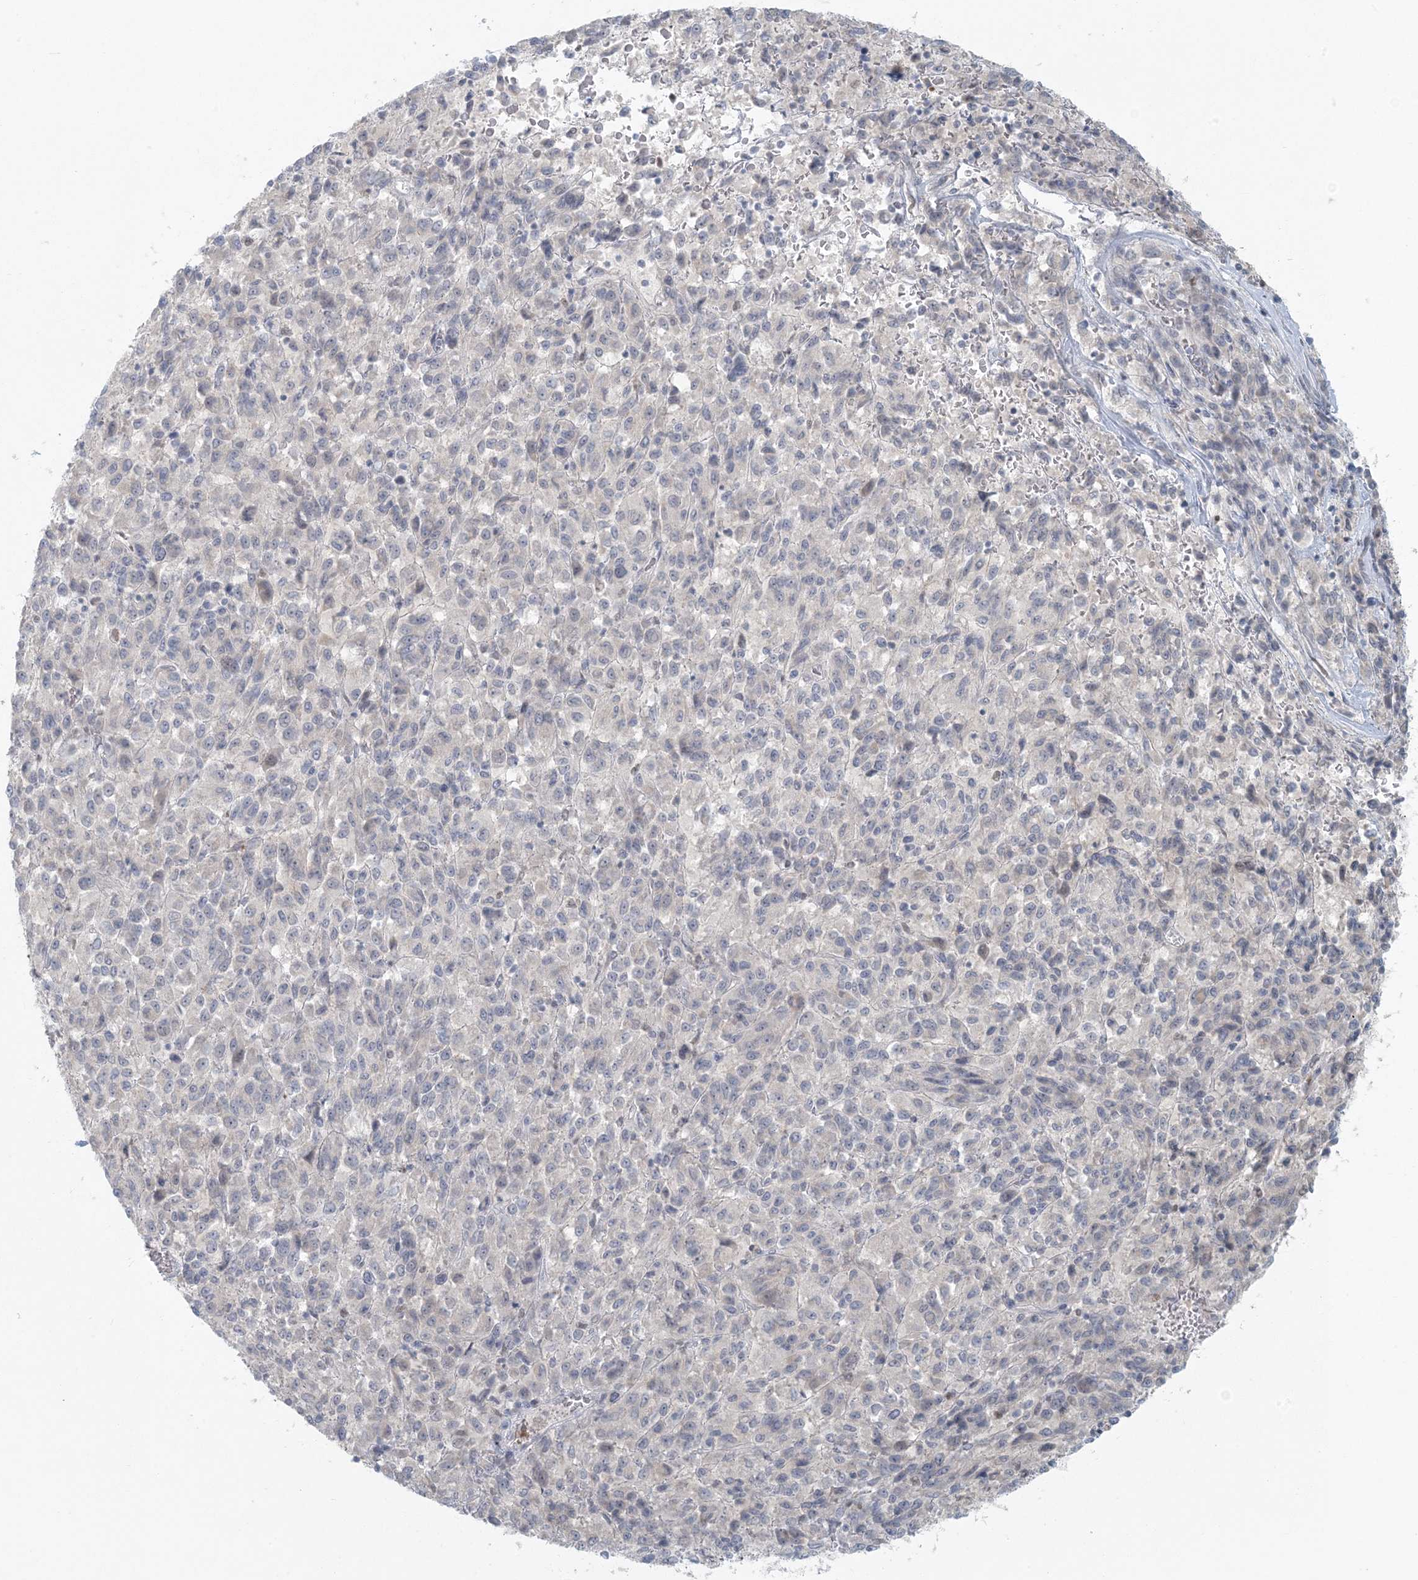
{"staining": {"intensity": "negative", "quantity": "none", "location": "none"}, "tissue": "melanoma", "cell_type": "Tumor cells", "image_type": "cancer", "snomed": [{"axis": "morphology", "description": "Malignant melanoma, Metastatic site"}, {"axis": "topography", "description": "Lung"}], "caption": "IHC of malignant melanoma (metastatic site) reveals no positivity in tumor cells.", "gene": "CTDNEP1", "patient": {"sex": "male", "age": 64}}